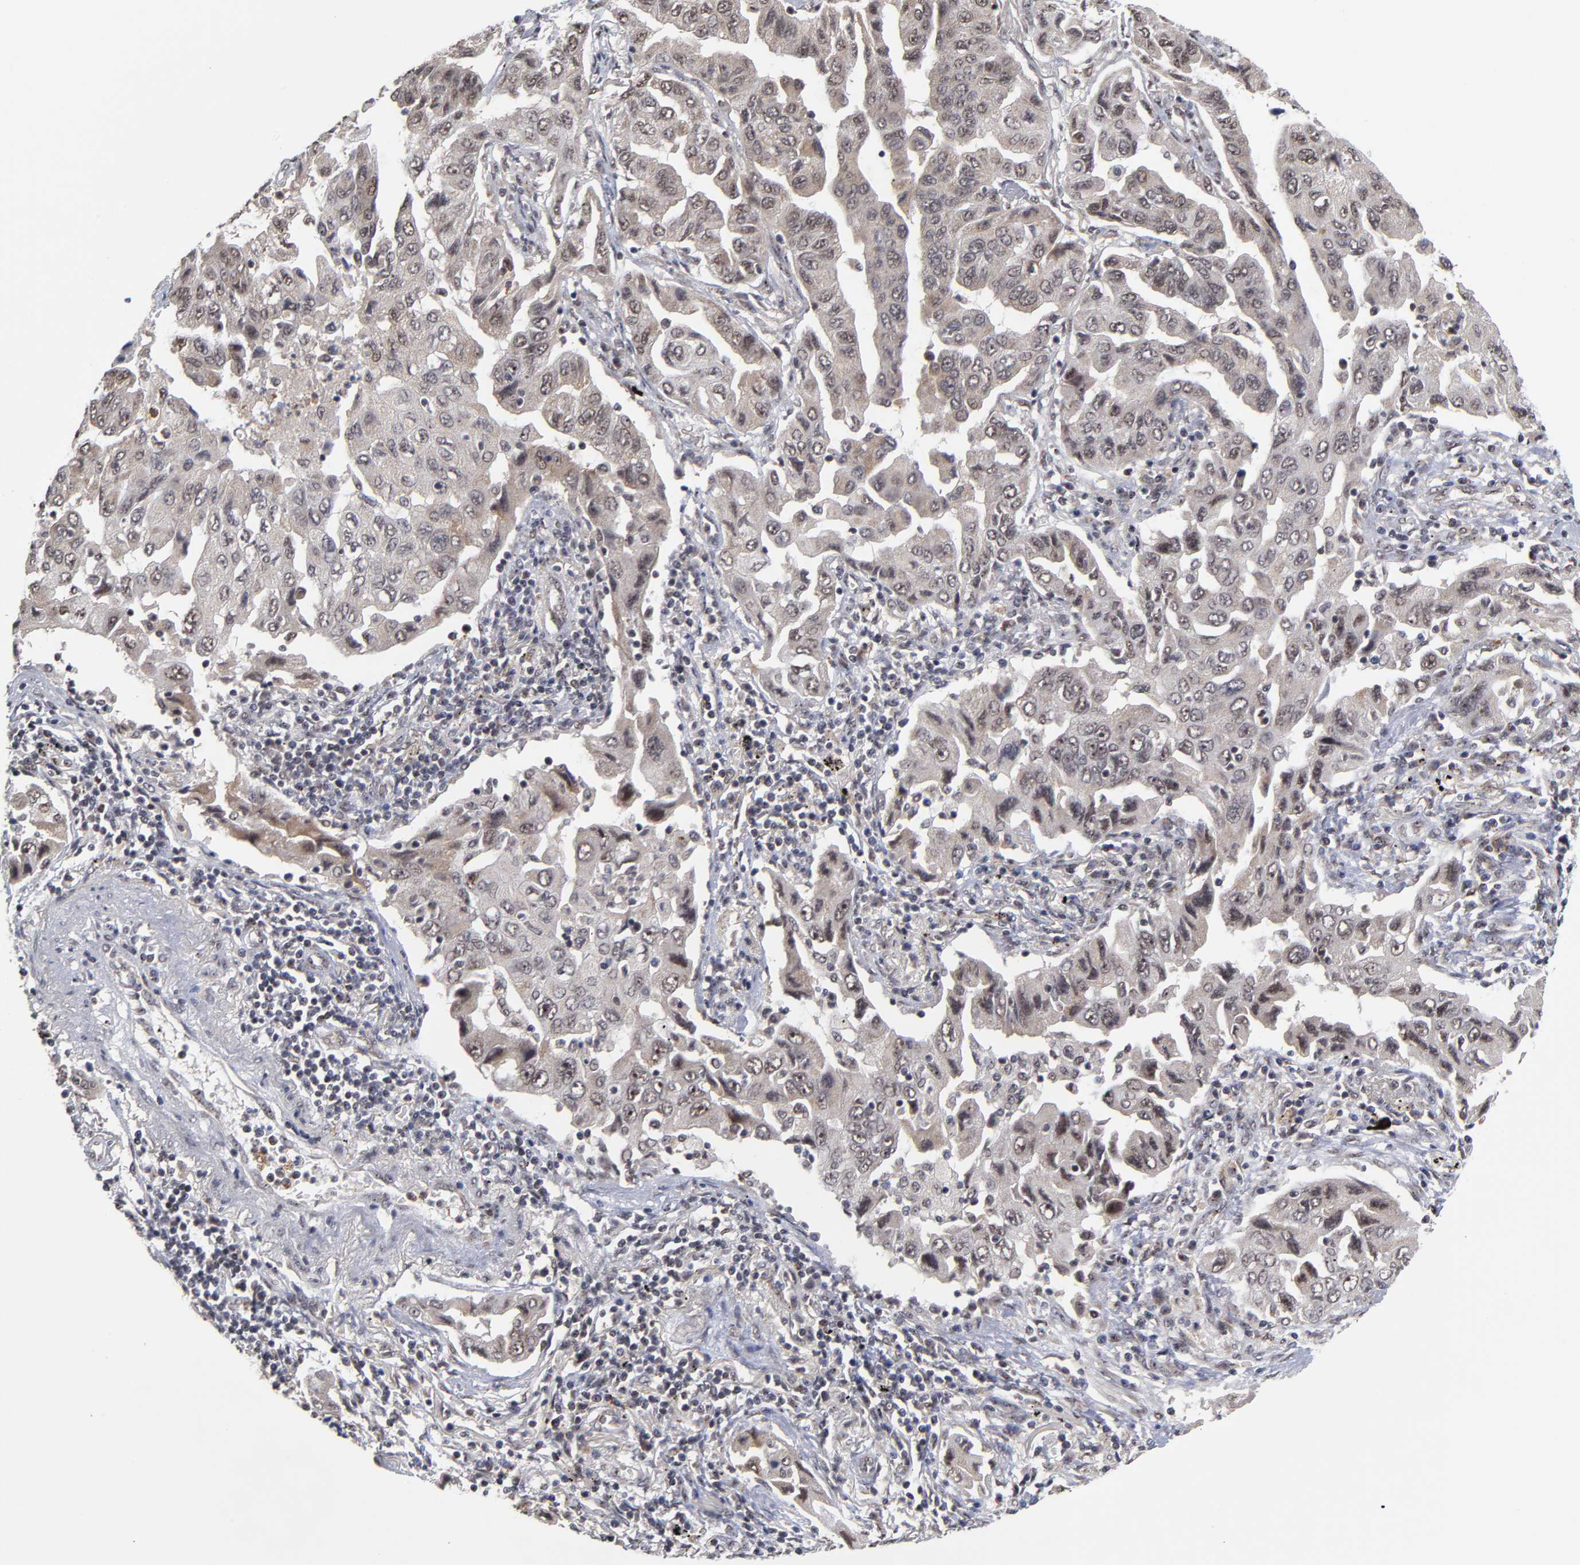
{"staining": {"intensity": "weak", "quantity": "25%-75%", "location": "nuclear"}, "tissue": "lung cancer", "cell_type": "Tumor cells", "image_type": "cancer", "snomed": [{"axis": "morphology", "description": "Adenocarcinoma, NOS"}, {"axis": "topography", "description": "Lung"}], "caption": "Immunohistochemistry micrograph of neoplastic tissue: human lung adenocarcinoma stained using immunohistochemistry reveals low levels of weak protein expression localized specifically in the nuclear of tumor cells, appearing as a nuclear brown color.", "gene": "ZNF419", "patient": {"sex": "female", "age": 65}}